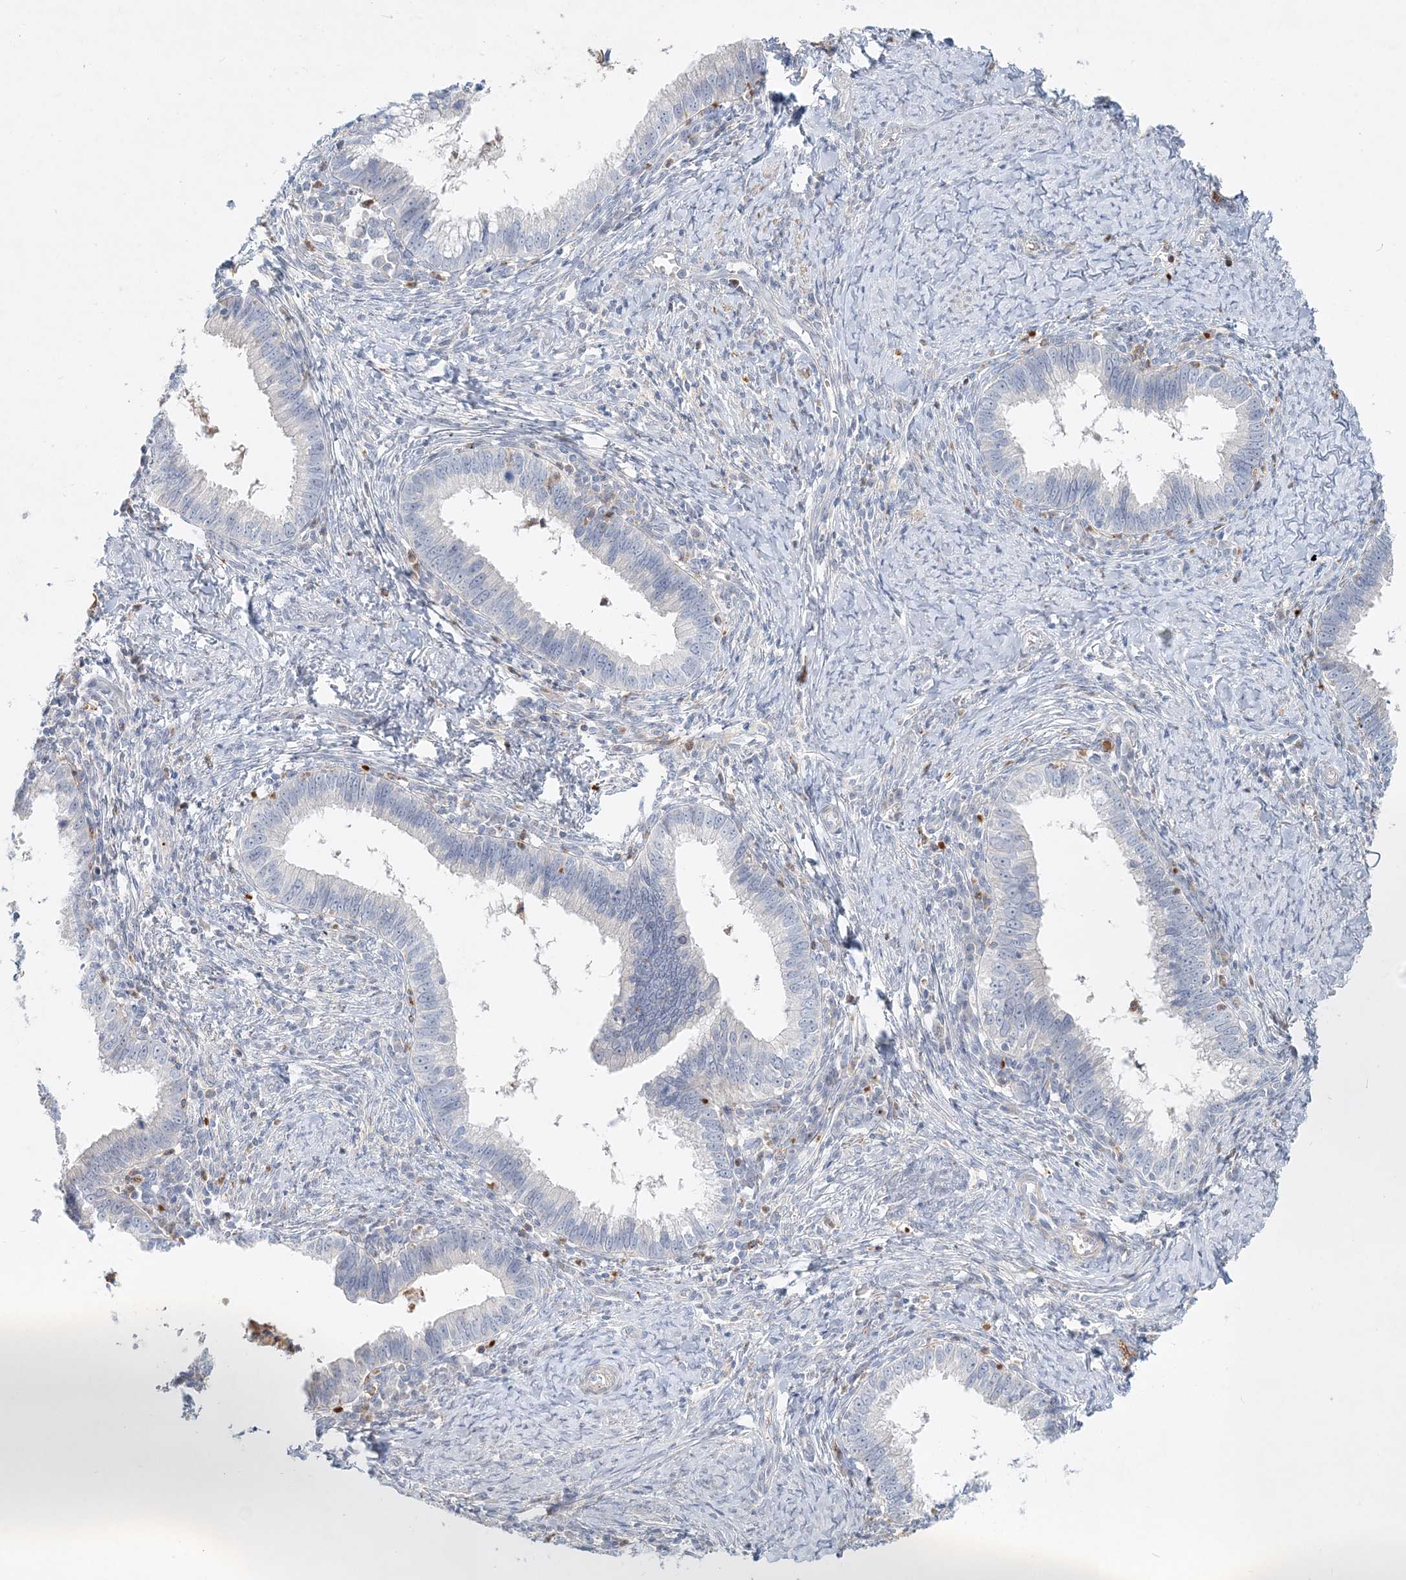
{"staining": {"intensity": "negative", "quantity": "none", "location": "none"}, "tissue": "cervical cancer", "cell_type": "Tumor cells", "image_type": "cancer", "snomed": [{"axis": "morphology", "description": "Adenocarcinoma, NOS"}, {"axis": "topography", "description": "Cervix"}], "caption": "This is a histopathology image of IHC staining of cervical cancer, which shows no staining in tumor cells.", "gene": "DNAH5", "patient": {"sex": "female", "age": 36}}